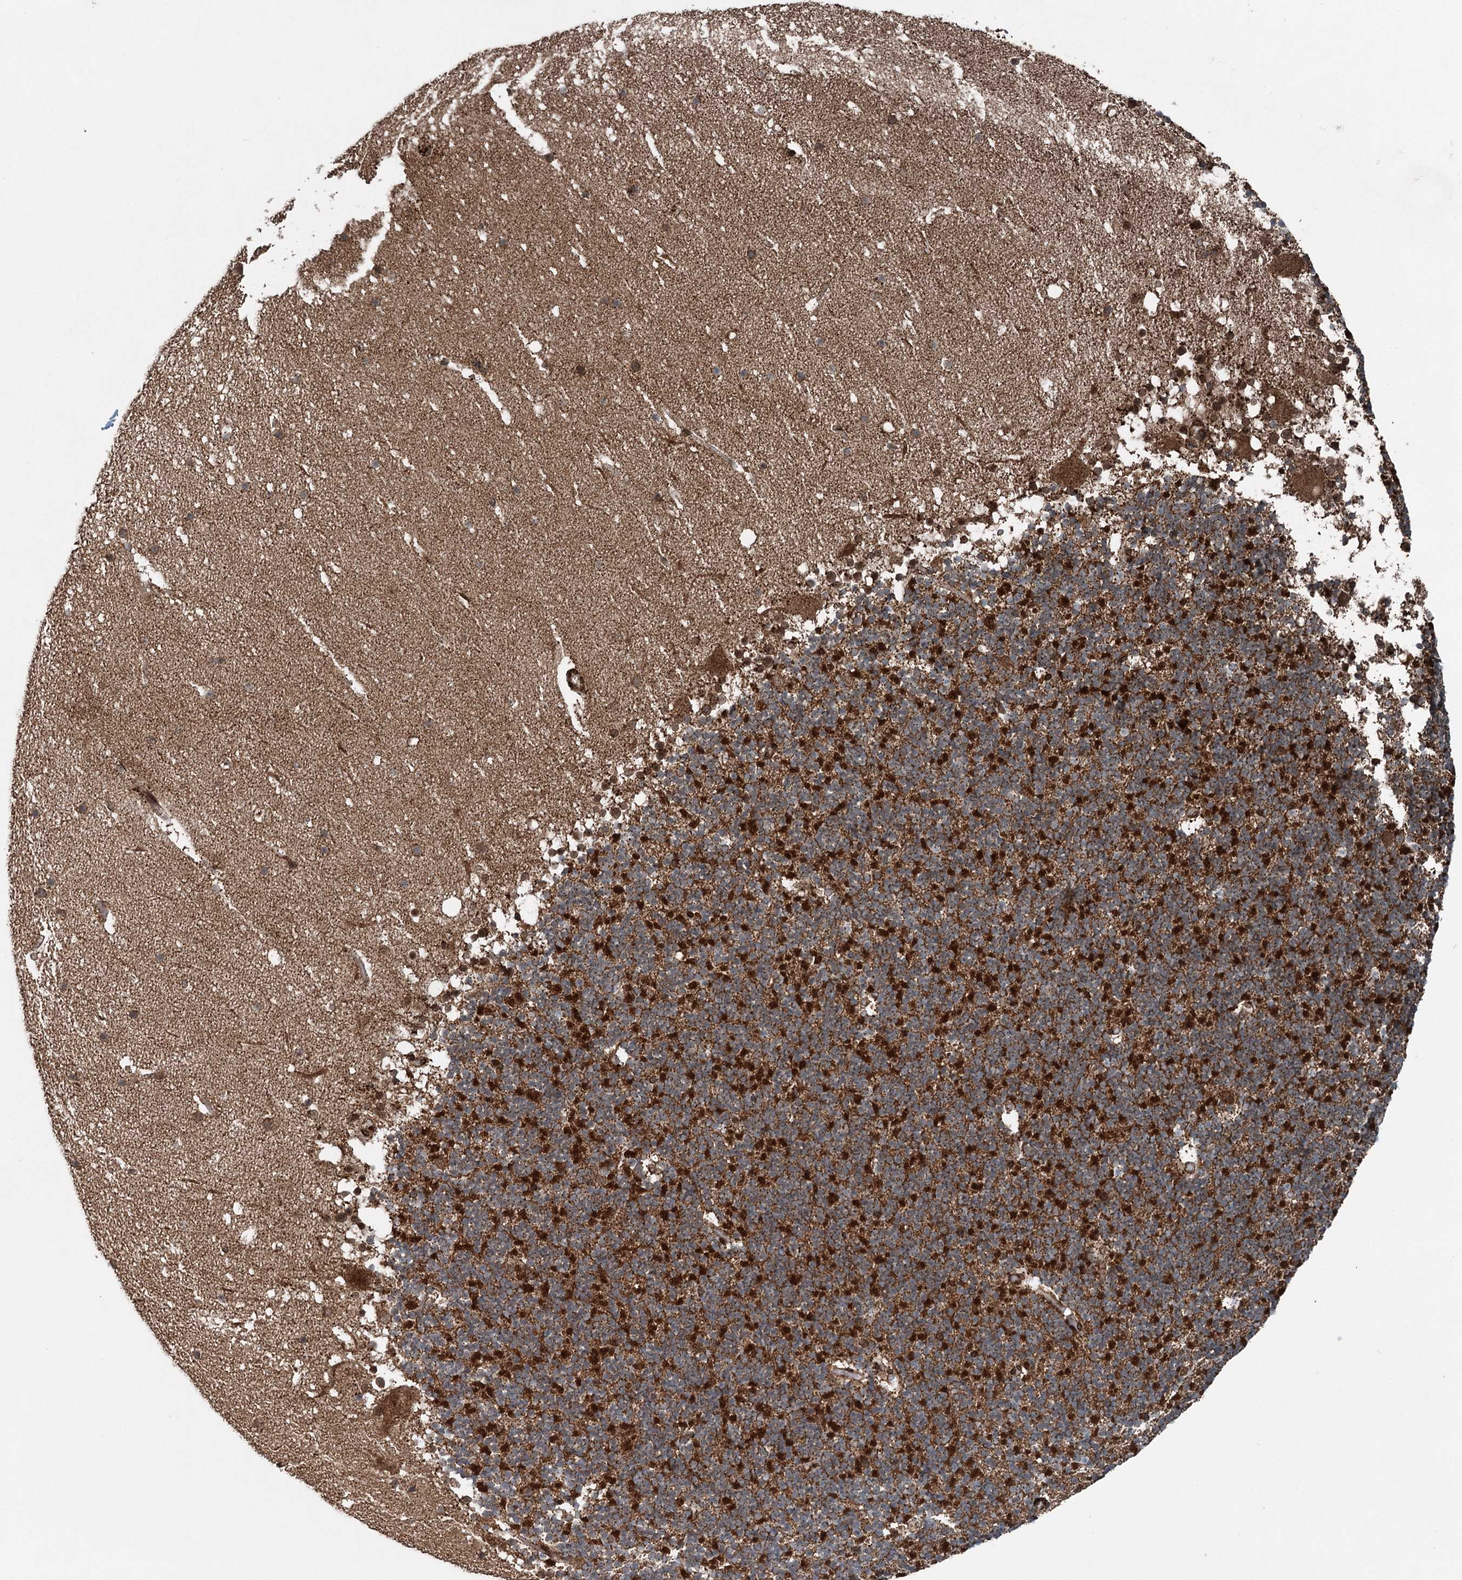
{"staining": {"intensity": "strong", "quantity": "25%-75%", "location": "cytoplasmic/membranous"}, "tissue": "cerebellum", "cell_type": "Cells in granular layer", "image_type": "normal", "snomed": [{"axis": "morphology", "description": "Normal tissue, NOS"}, {"axis": "topography", "description": "Cerebellum"}], "caption": "An immunohistochemistry image of unremarkable tissue is shown. Protein staining in brown labels strong cytoplasmic/membranous positivity in cerebellum within cells in granular layer.", "gene": "BCKDHA", "patient": {"sex": "male", "age": 57}}